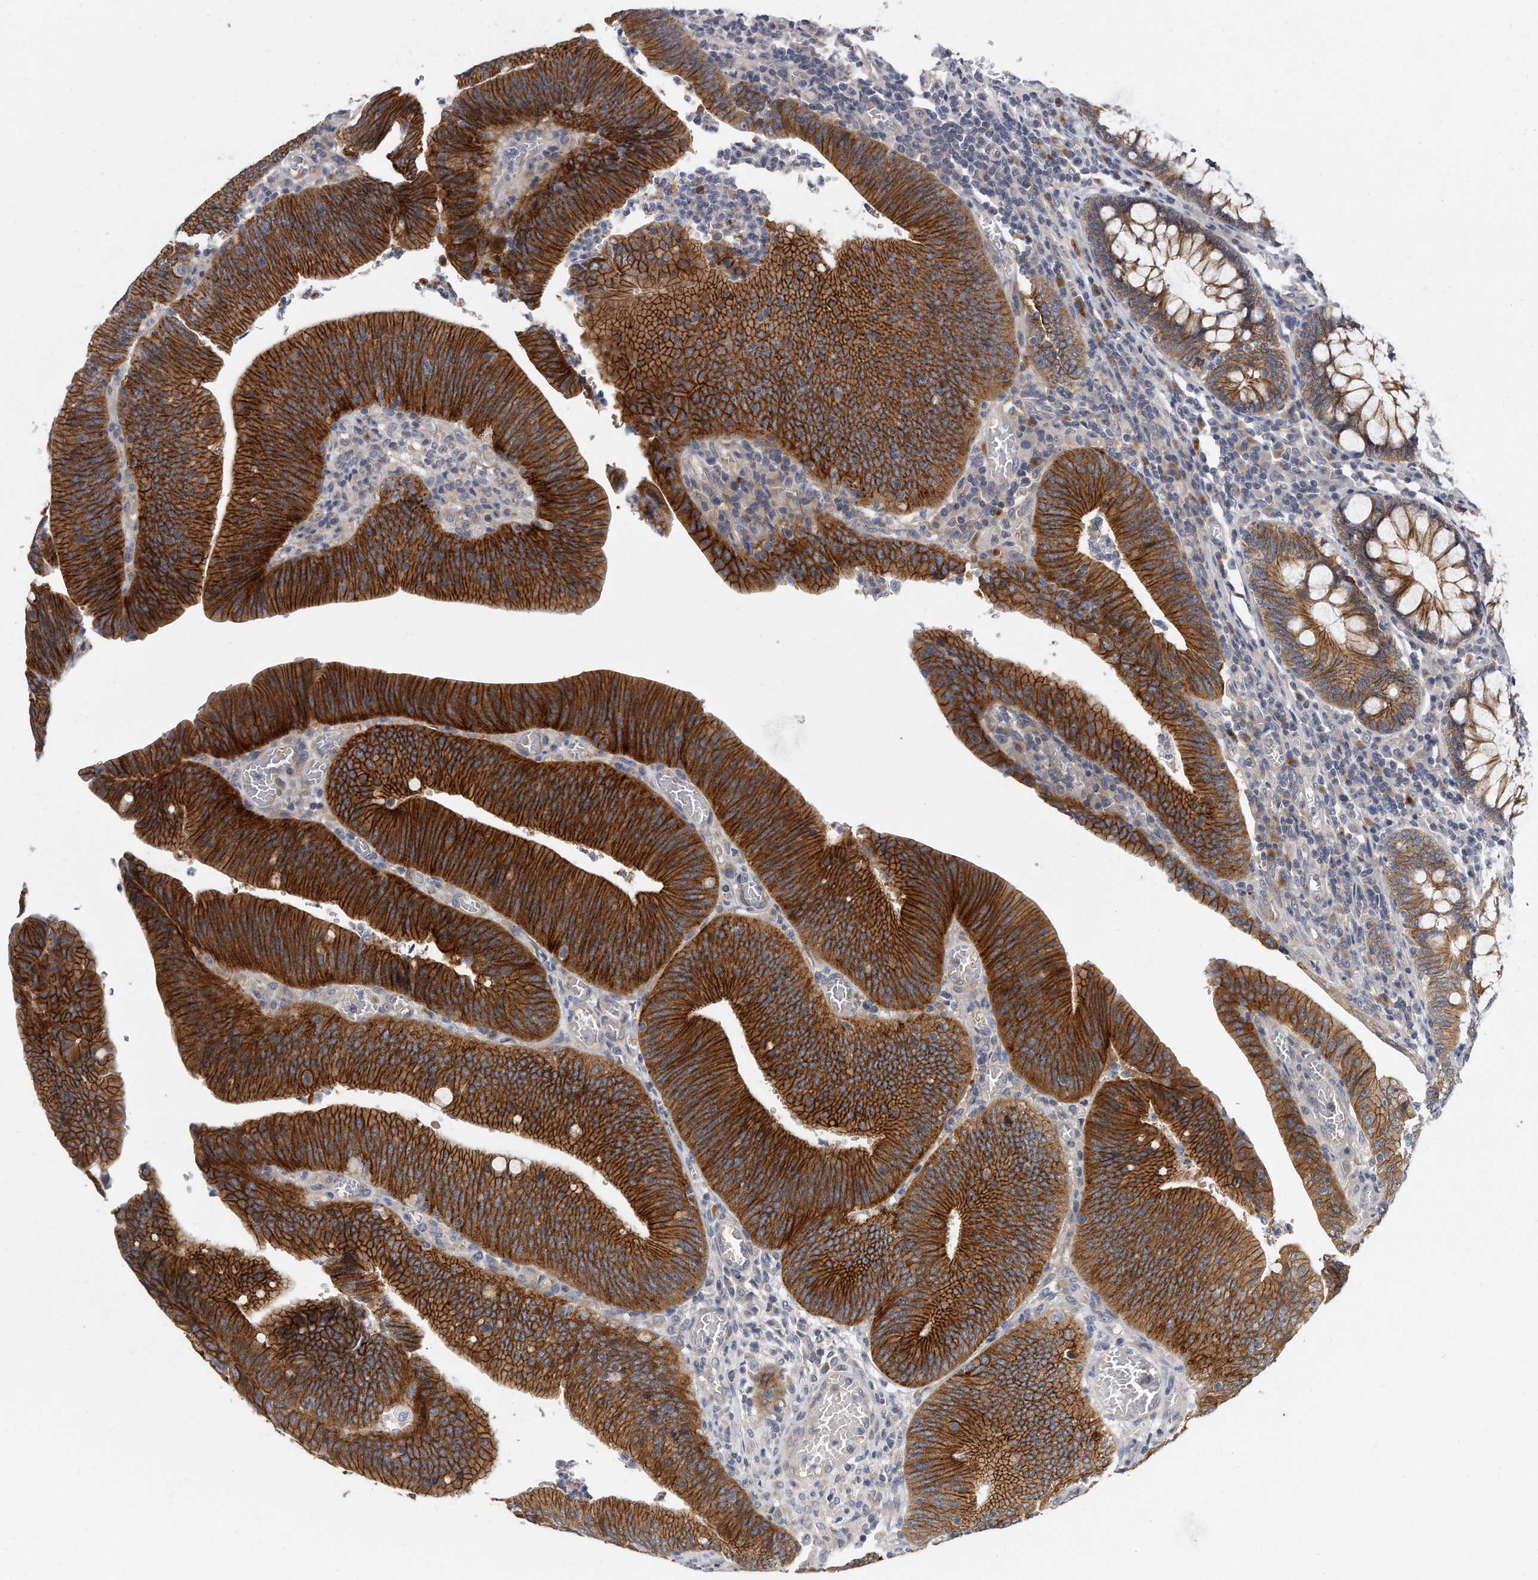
{"staining": {"intensity": "strong", "quantity": ">75%", "location": "cytoplasmic/membranous"}, "tissue": "colorectal cancer", "cell_type": "Tumor cells", "image_type": "cancer", "snomed": [{"axis": "morphology", "description": "Normal tissue, NOS"}, {"axis": "morphology", "description": "Adenocarcinoma, NOS"}, {"axis": "topography", "description": "Rectum"}], "caption": "DAB immunohistochemical staining of colorectal cancer (adenocarcinoma) exhibits strong cytoplasmic/membranous protein positivity in about >75% of tumor cells.", "gene": "PLEKHA6", "patient": {"sex": "female", "age": 66}}